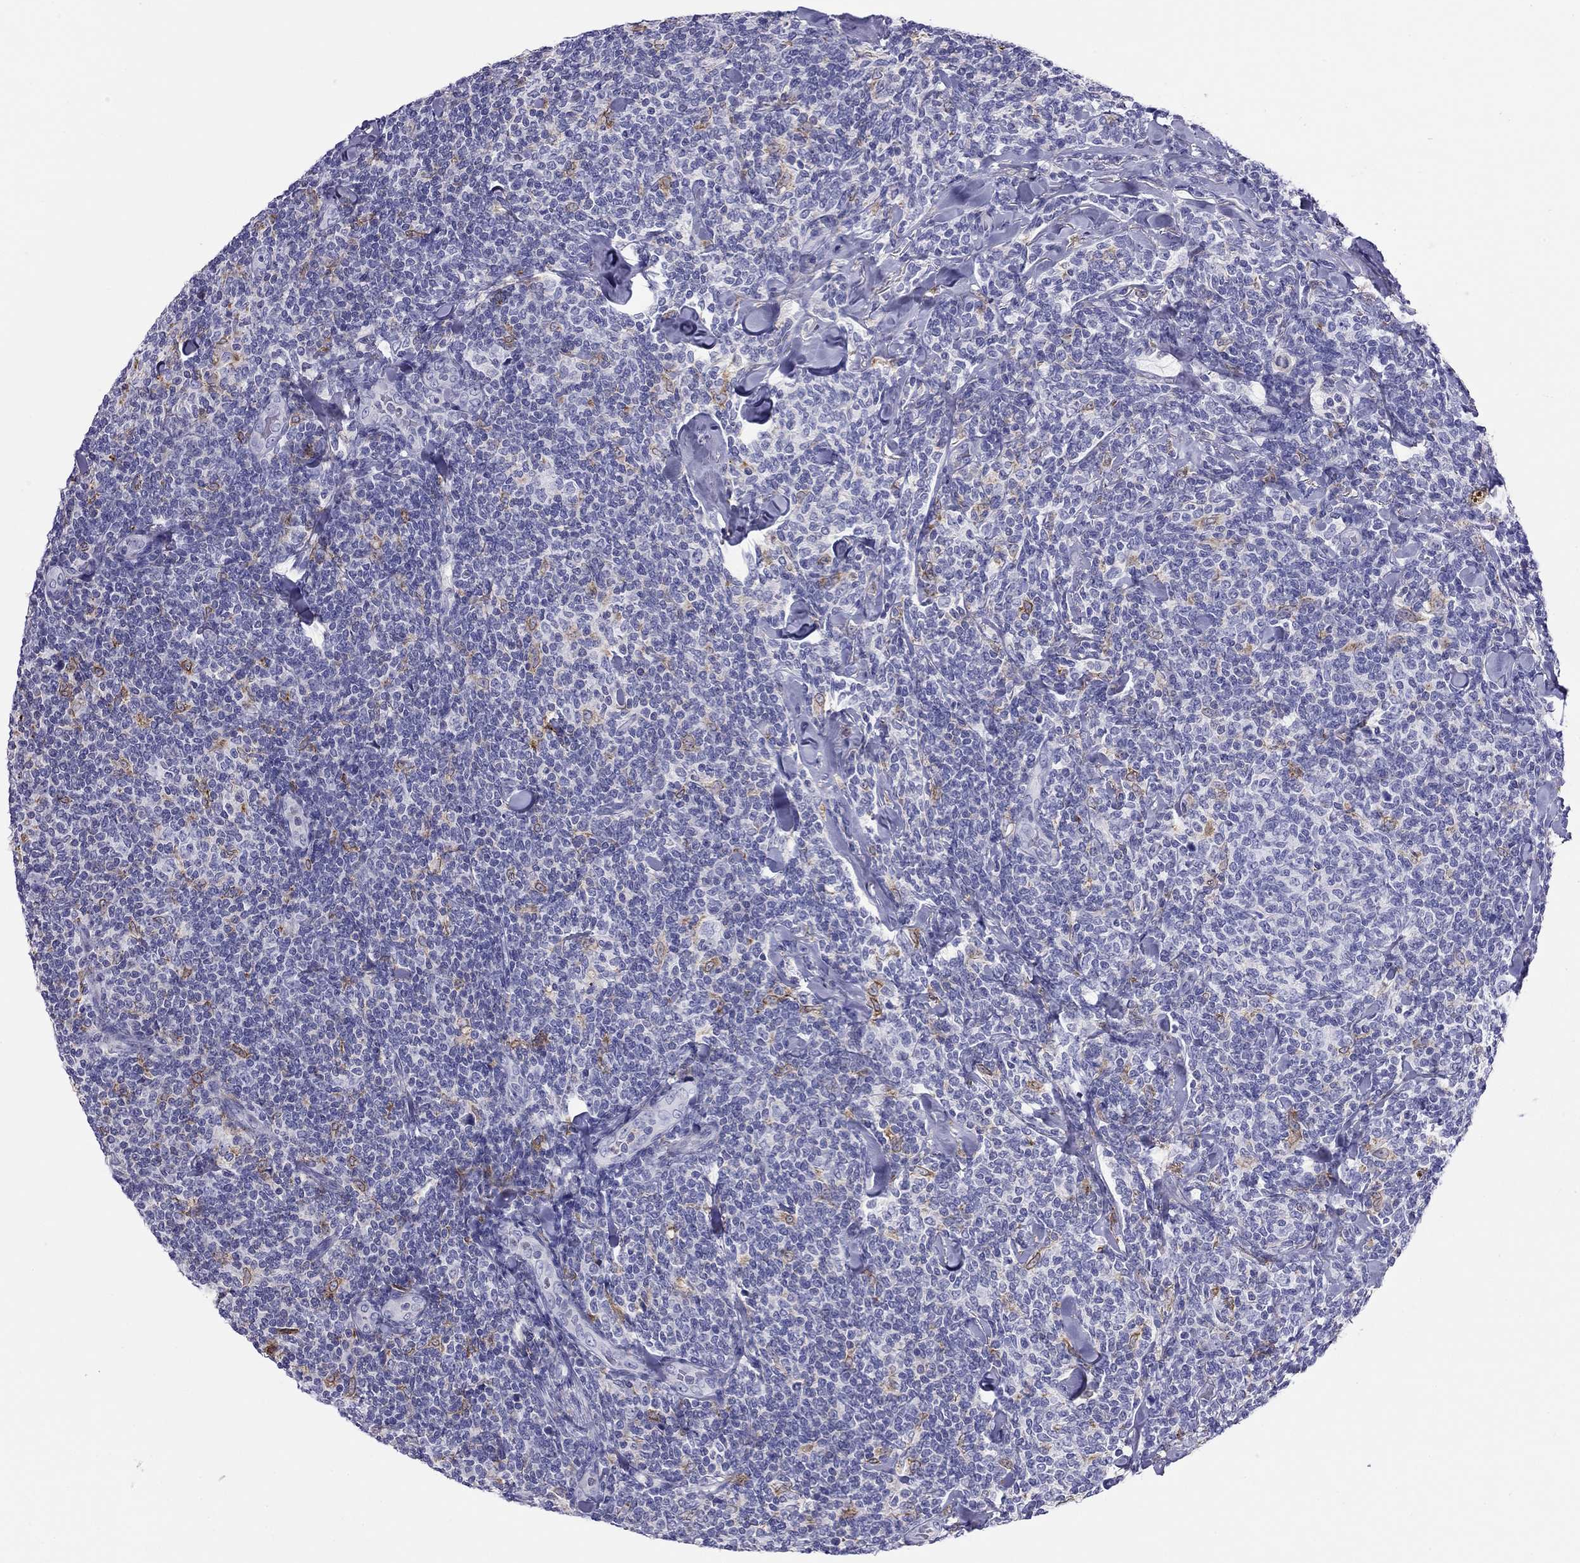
{"staining": {"intensity": "negative", "quantity": "none", "location": "none"}, "tissue": "lymphoma", "cell_type": "Tumor cells", "image_type": "cancer", "snomed": [{"axis": "morphology", "description": "Malignant lymphoma, non-Hodgkin's type, Low grade"}, {"axis": "topography", "description": "Lymph node"}], "caption": "IHC of malignant lymphoma, non-Hodgkin's type (low-grade) reveals no staining in tumor cells.", "gene": "SLC46A2", "patient": {"sex": "female", "age": 56}}